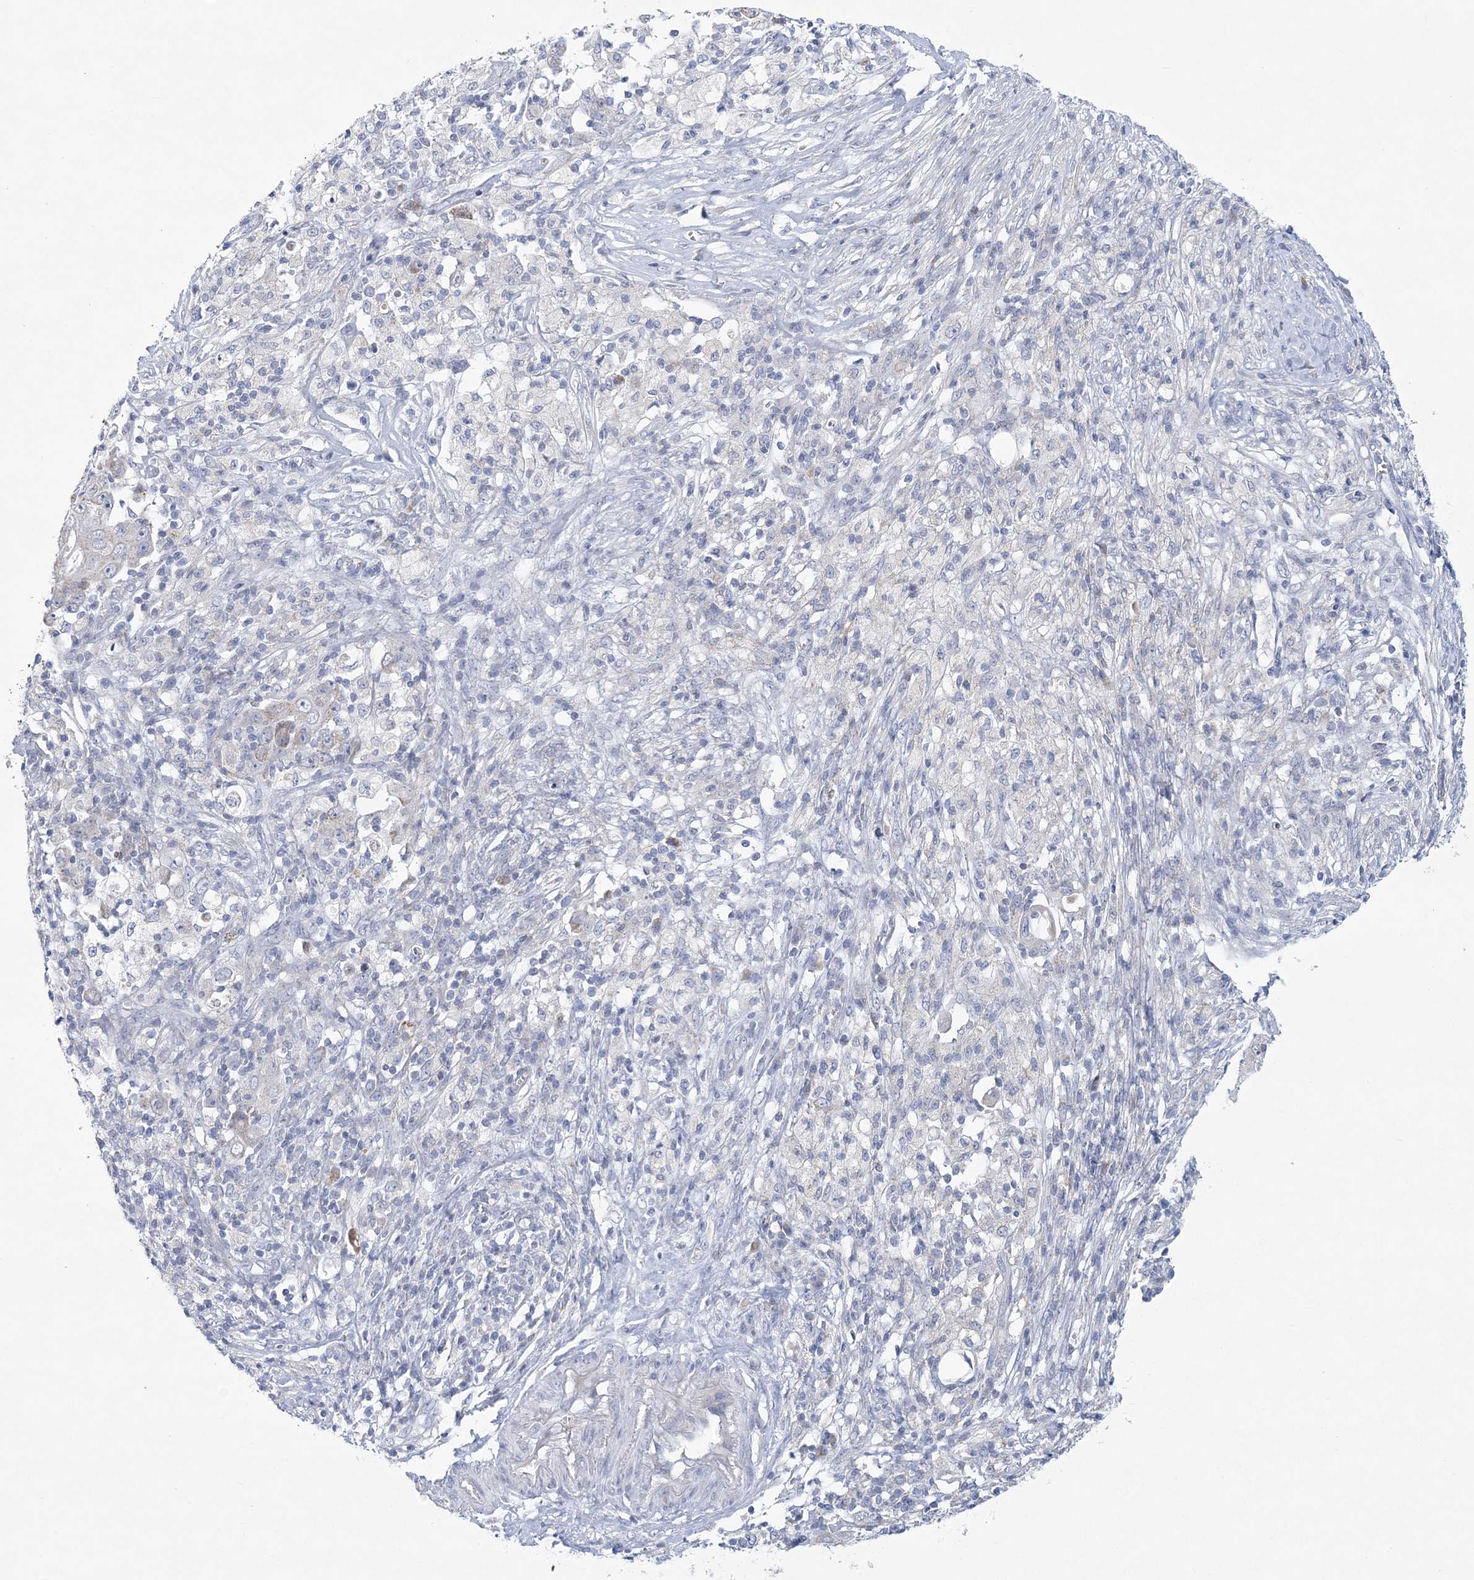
{"staining": {"intensity": "negative", "quantity": "none", "location": "none"}, "tissue": "ovarian cancer", "cell_type": "Tumor cells", "image_type": "cancer", "snomed": [{"axis": "morphology", "description": "Carcinoma, endometroid"}, {"axis": "topography", "description": "Ovary"}], "caption": "Immunohistochemistry (IHC) photomicrograph of human ovarian endometroid carcinoma stained for a protein (brown), which exhibits no staining in tumor cells.", "gene": "NIPAL1", "patient": {"sex": "female", "age": 42}}